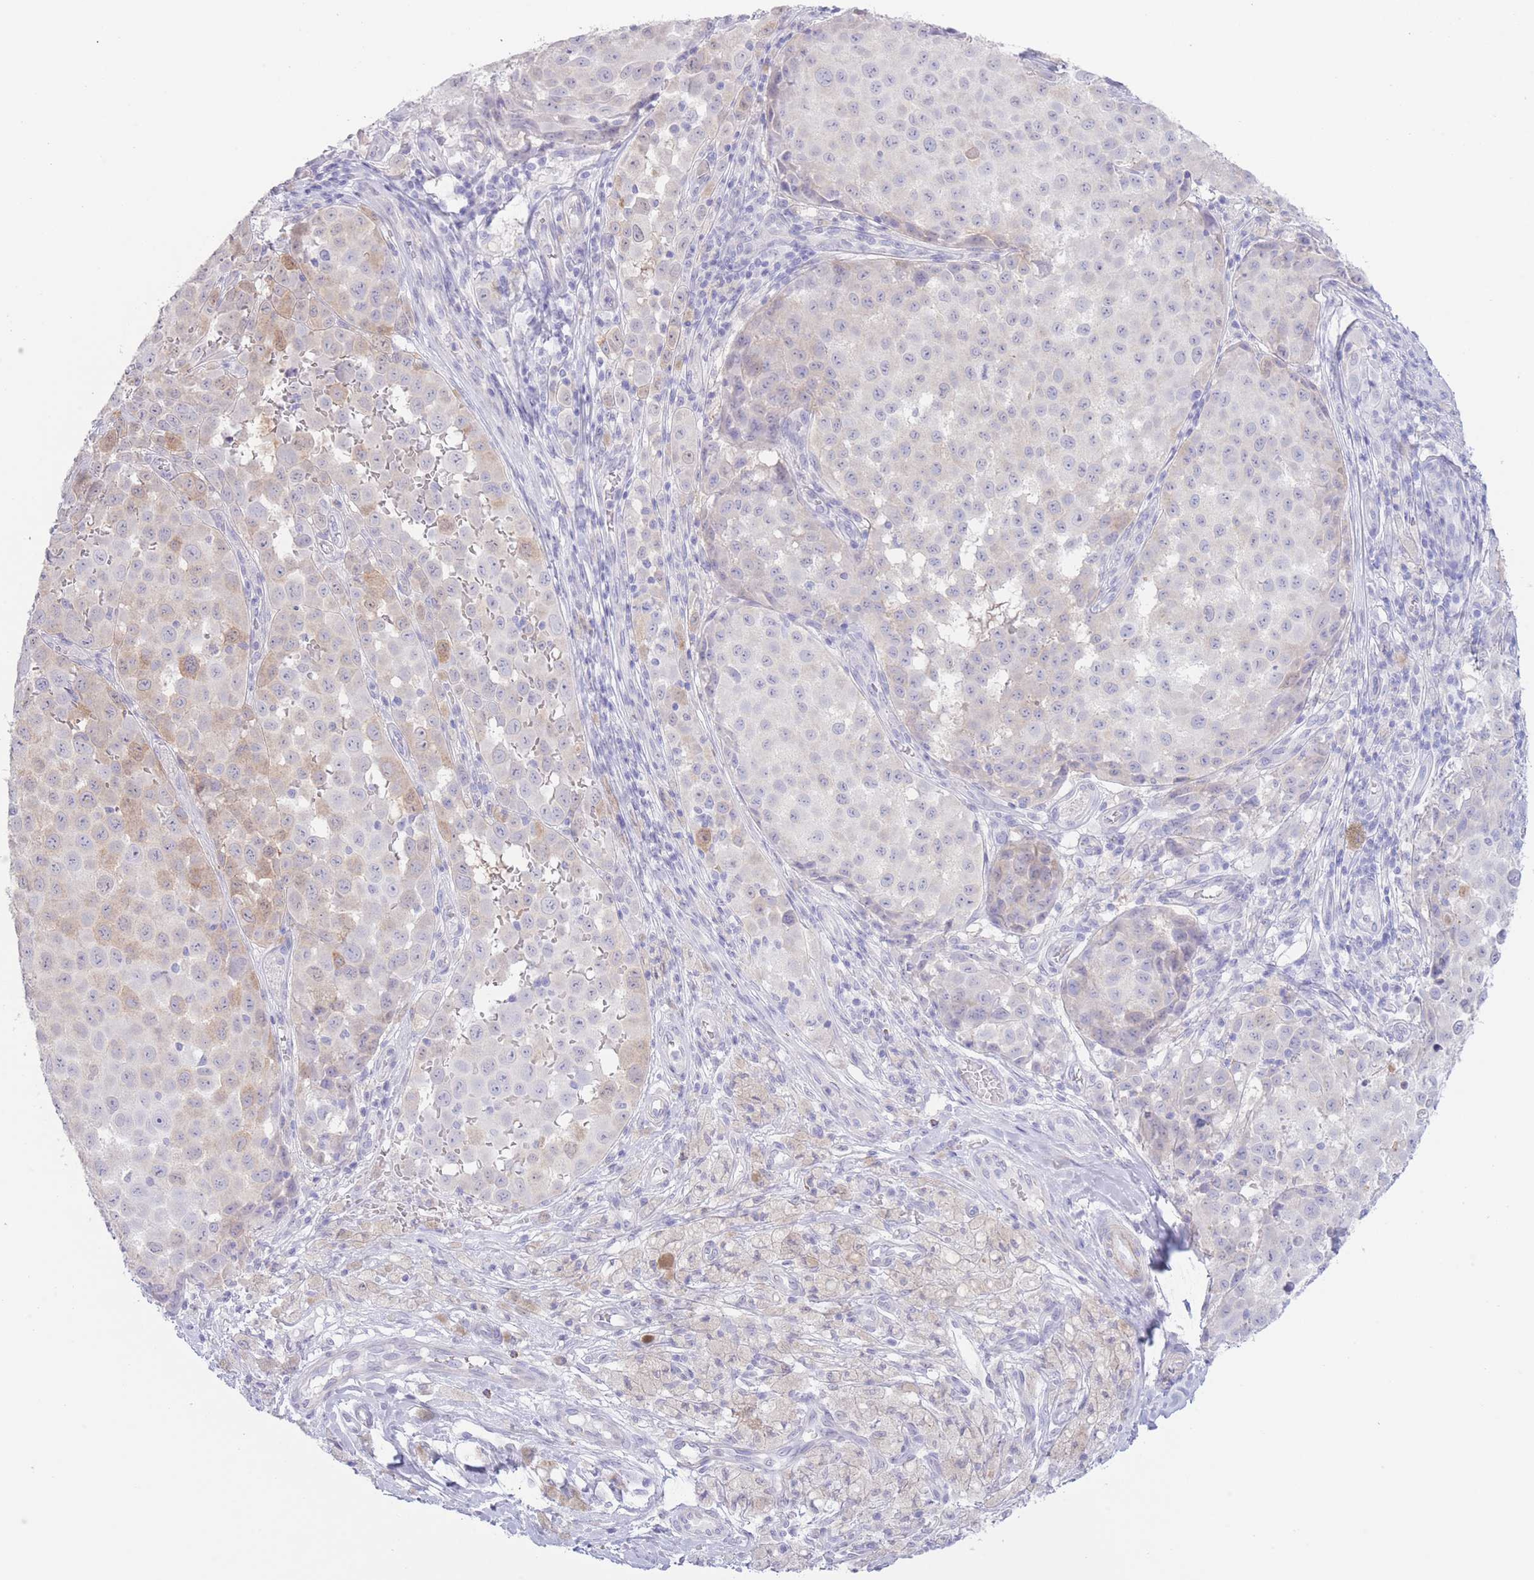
{"staining": {"intensity": "weak", "quantity": "<25%", "location": "cytoplasmic/membranous"}, "tissue": "melanoma", "cell_type": "Tumor cells", "image_type": "cancer", "snomed": [{"axis": "morphology", "description": "Malignant melanoma, NOS"}, {"axis": "topography", "description": "Skin"}], "caption": "Melanoma was stained to show a protein in brown. There is no significant expression in tumor cells.", "gene": "PKLR", "patient": {"sex": "male", "age": 64}}